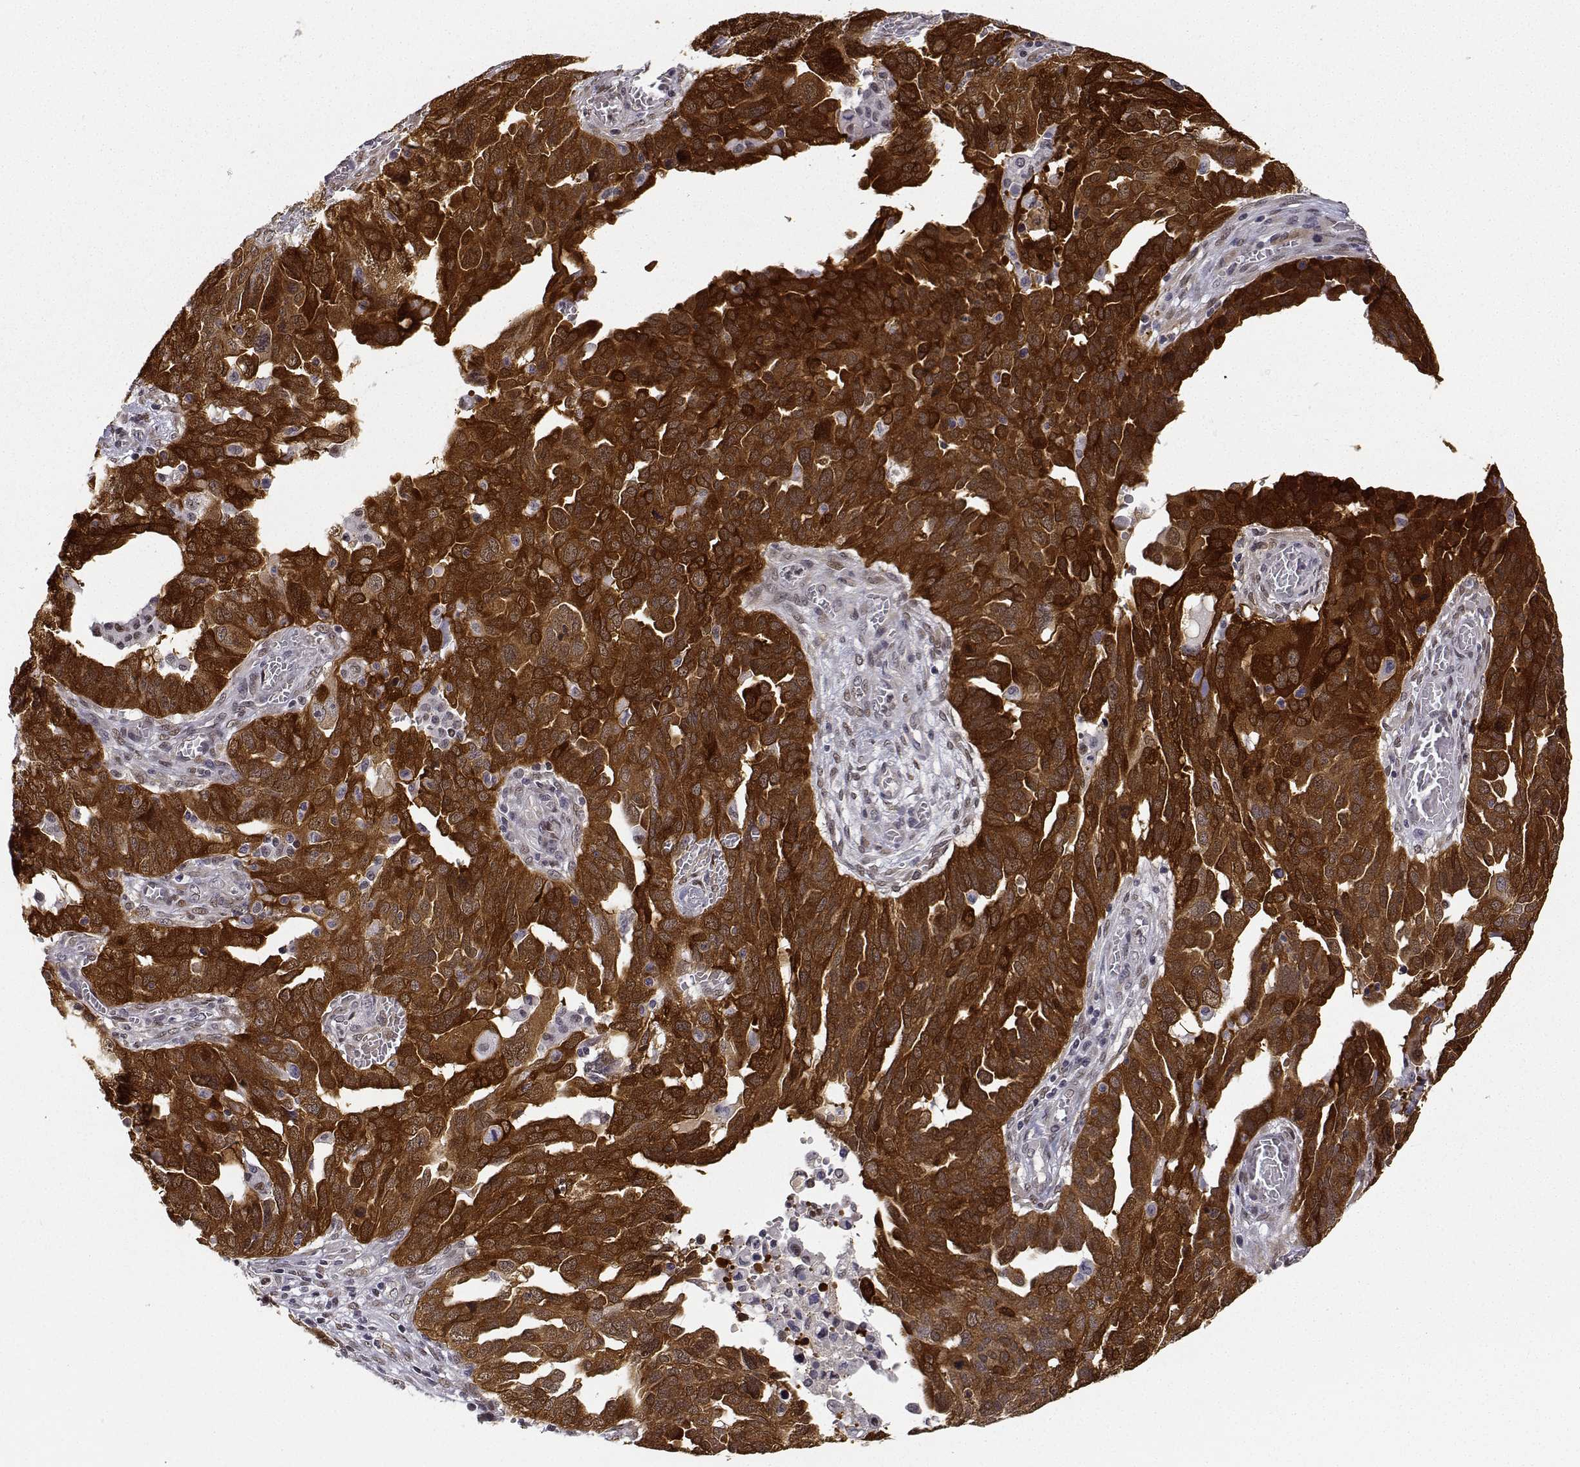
{"staining": {"intensity": "moderate", "quantity": ">75%", "location": "cytoplasmic/membranous,nuclear"}, "tissue": "ovarian cancer", "cell_type": "Tumor cells", "image_type": "cancer", "snomed": [{"axis": "morphology", "description": "Carcinoma, endometroid"}, {"axis": "topography", "description": "Soft tissue"}, {"axis": "topography", "description": "Ovary"}], "caption": "The micrograph exhibits staining of ovarian cancer, revealing moderate cytoplasmic/membranous and nuclear protein positivity (brown color) within tumor cells.", "gene": "PHGDH", "patient": {"sex": "female", "age": 52}}